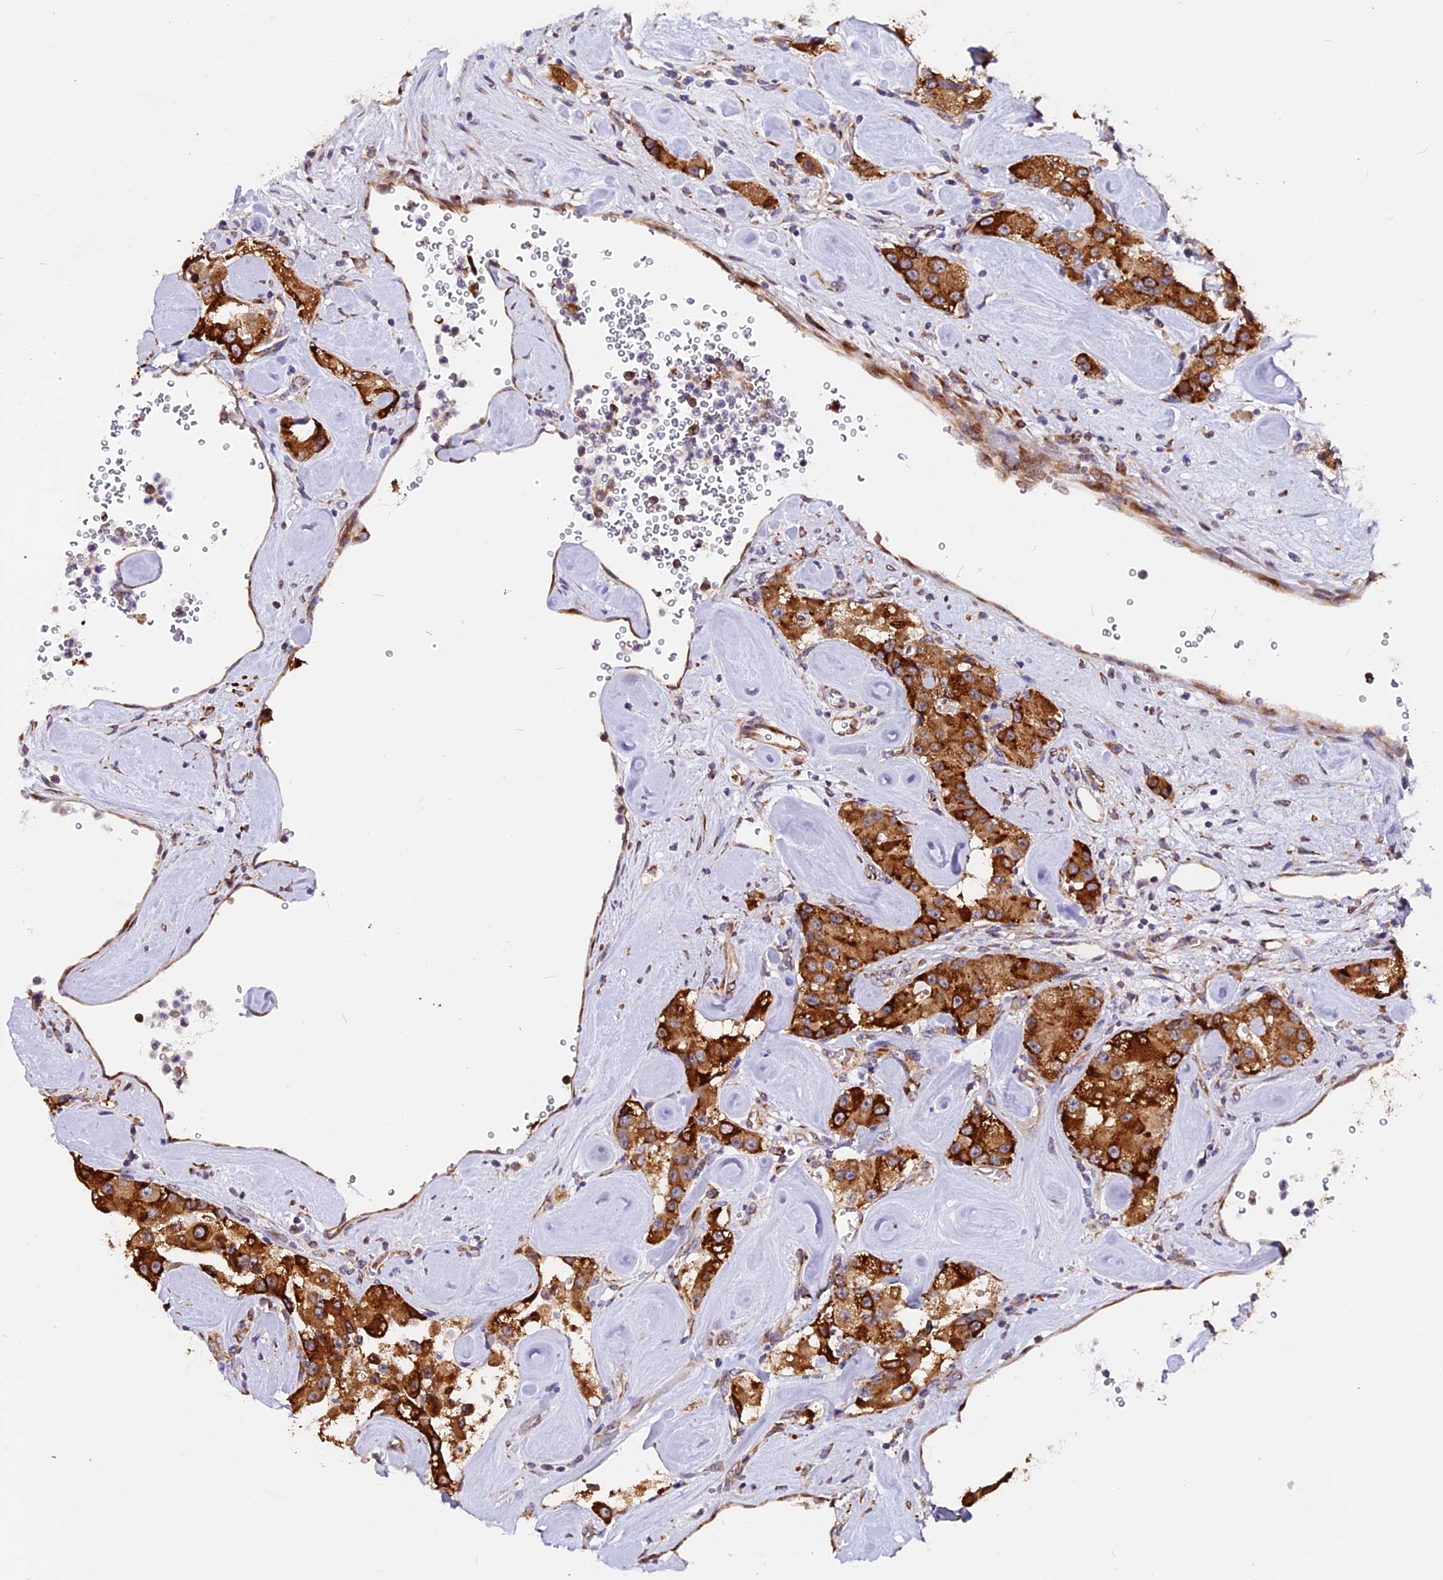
{"staining": {"intensity": "strong", "quantity": ">75%", "location": "cytoplasmic/membranous"}, "tissue": "carcinoid", "cell_type": "Tumor cells", "image_type": "cancer", "snomed": [{"axis": "morphology", "description": "Carcinoid, malignant, NOS"}, {"axis": "topography", "description": "Pancreas"}], "caption": "Malignant carcinoid was stained to show a protein in brown. There is high levels of strong cytoplasmic/membranous staining in approximately >75% of tumor cells. The staining is performed using DAB brown chromogen to label protein expression. The nuclei are counter-stained blue using hematoxylin.", "gene": "GNPTAB", "patient": {"sex": "male", "age": 41}}